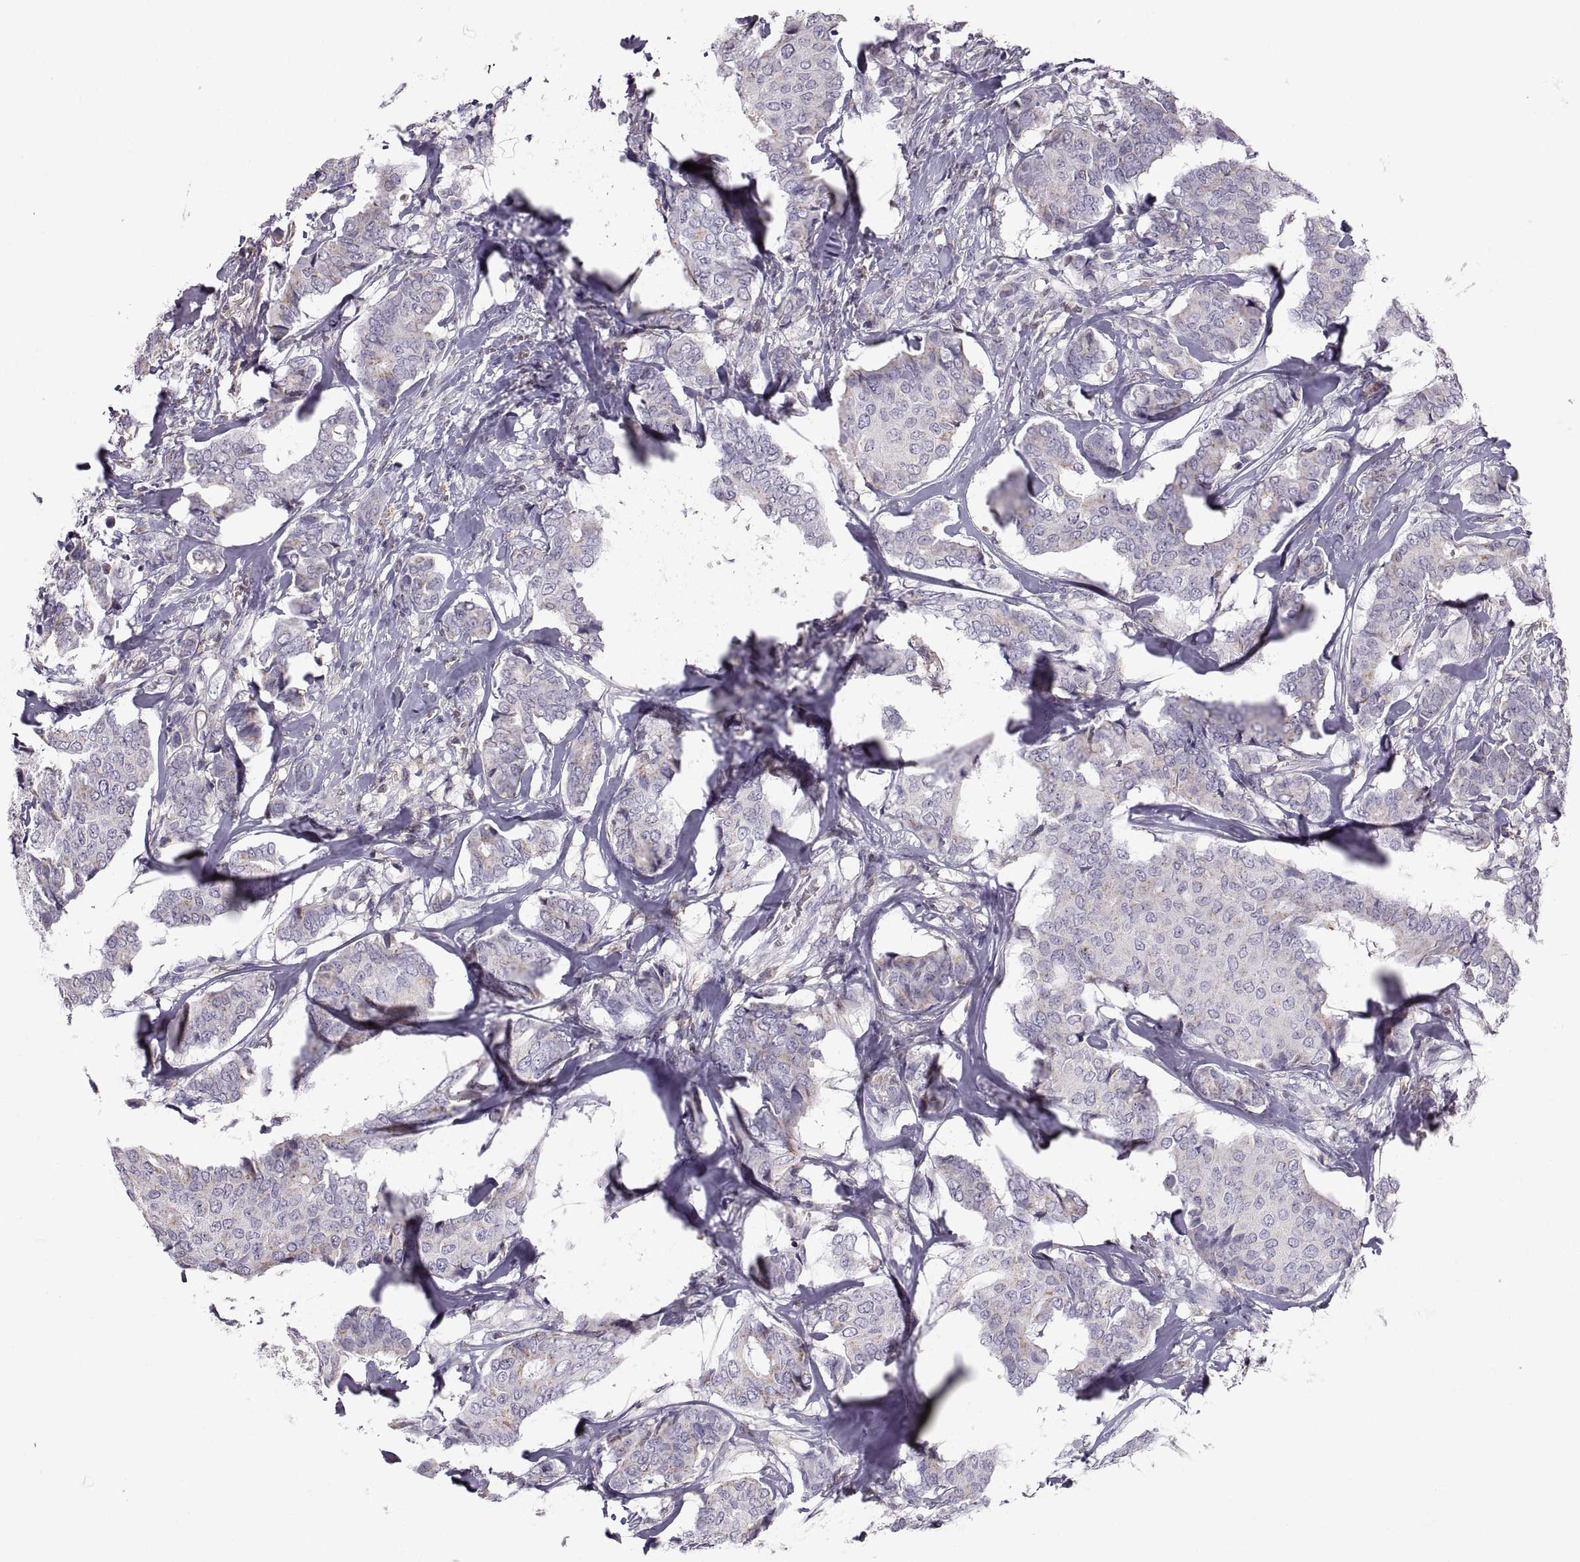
{"staining": {"intensity": "negative", "quantity": "none", "location": "none"}, "tissue": "breast cancer", "cell_type": "Tumor cells", "image_type": "cancer", "snomed": [{"axis": "morphology", "description": "Duct carcinoma"}, {"axis": "topography", "description": "Breast"}], "caption": "DAB (3,3'-diaminobenzidine) immunohistochemical staining of human breast intraductal carcinoma exhibits no significant staining in tumor cells.", "gene": "PGM5", "patient": {"sex": "female", "age": 75}}